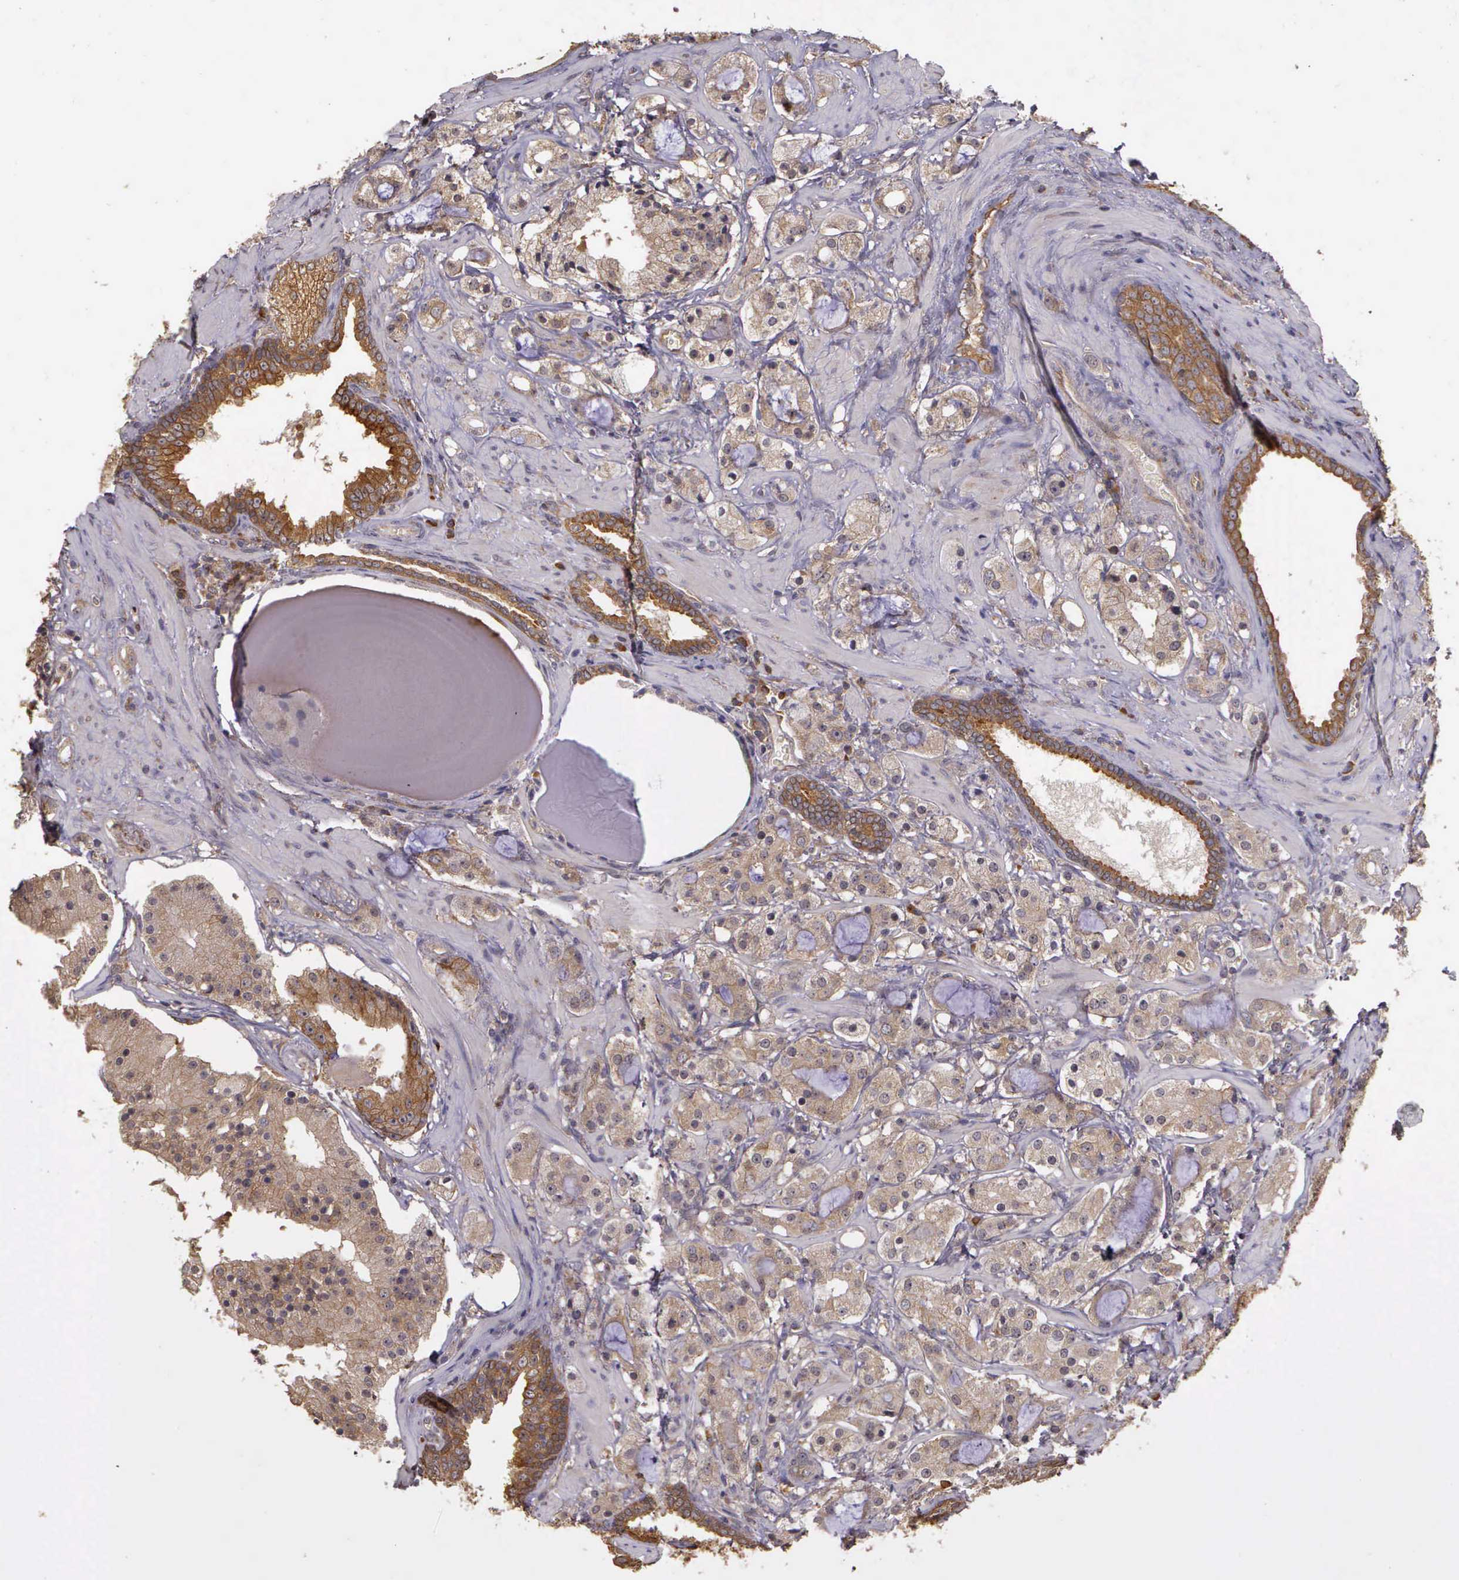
{"staining": {"intensity": "moderate", "quantity": ">75%", "location": "cytoplasmic/membranous"}, "tissue": "prostate cancer", "cell_type": "Tumor cells", "image_type": "cancer", "snomed": [{"axis": "morphology", "description": "Adenocarcinoma, High grade"}, {"axis": "topography", "description": "Prostate"}], "caption": "Prostate high-grade adenocarcinoma stained for a protein displays moderate cytoplasmic/membranous positivity in tumor cells.", "gene": "EIF5", "patient": {"sex": "male", "age": 68}}